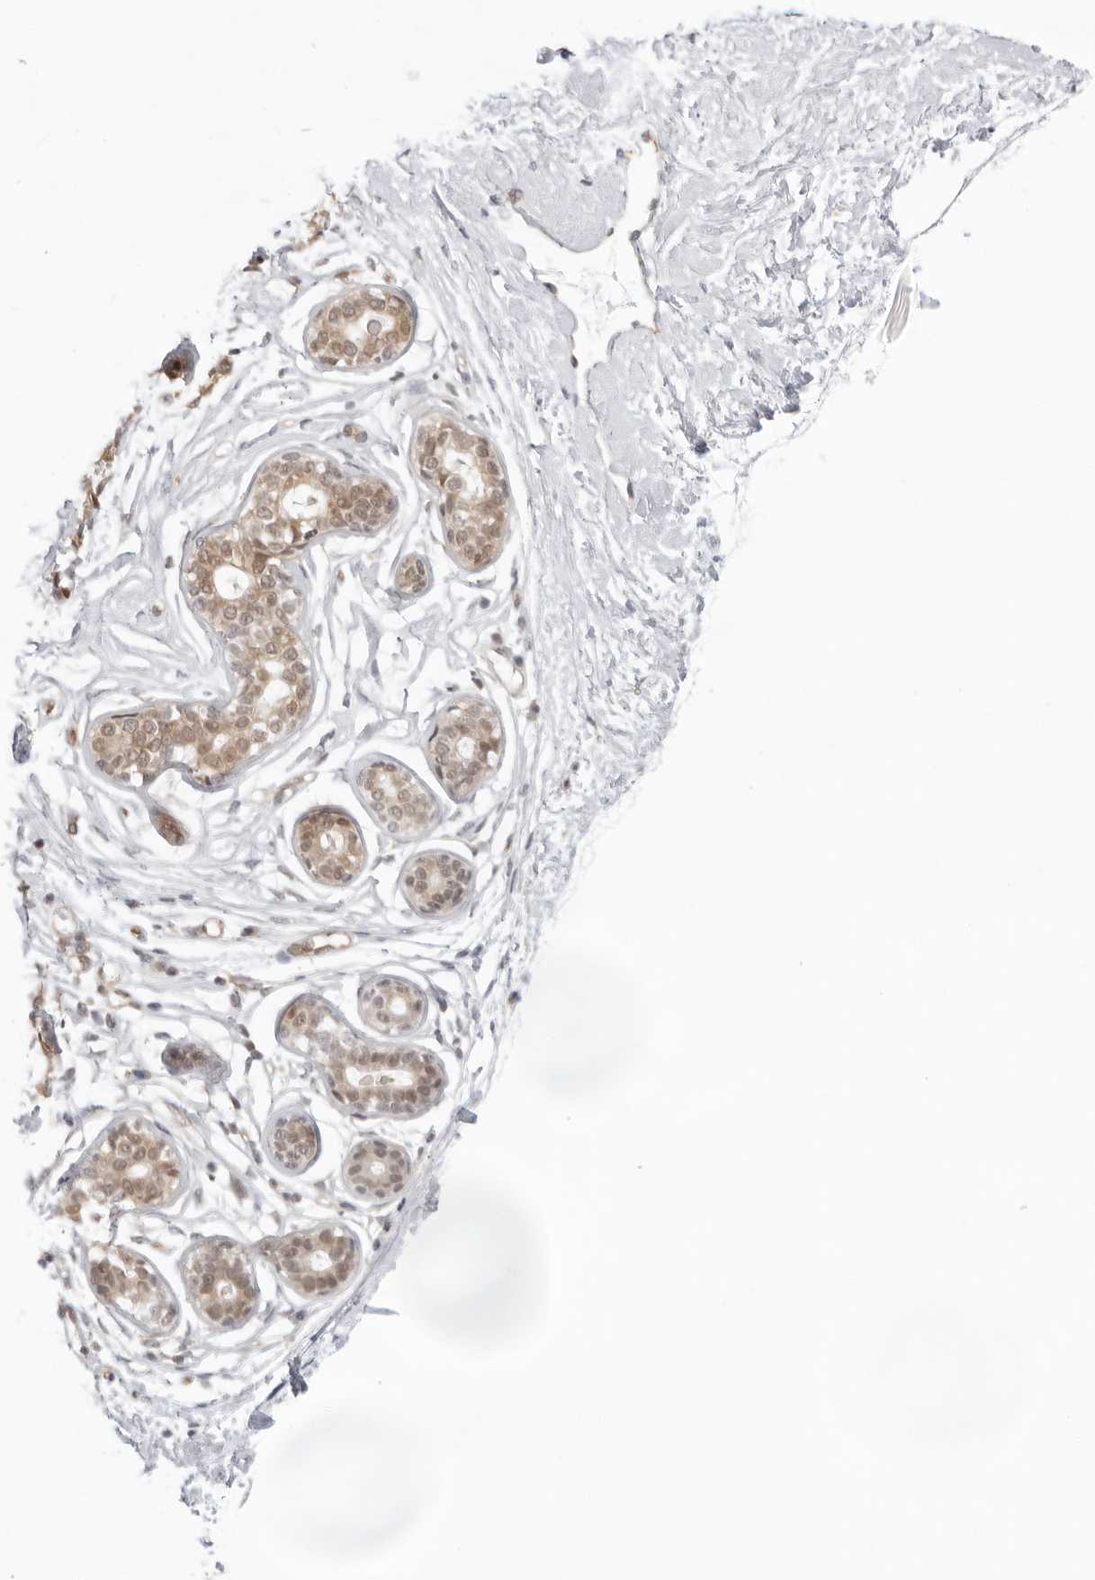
{"staining": {"intensity": "moderate", "quantity": ">75%", "location": "nuclear"}, "tissue": "breast", "cell_type": "Adipocytes", "image_type": "normal", "snomed": [{"axis": "morphology", "description": "Normal tissue, NOS"}, {"axis": "topography", "description": "Breast"}], "caption": "A medium amount of moderate nuclear expression is appreciated in approximately >75% of adipocytes in benign breast.", "gene": "ITGB3BP", "patient": {"sex": "female", "age": 23}}